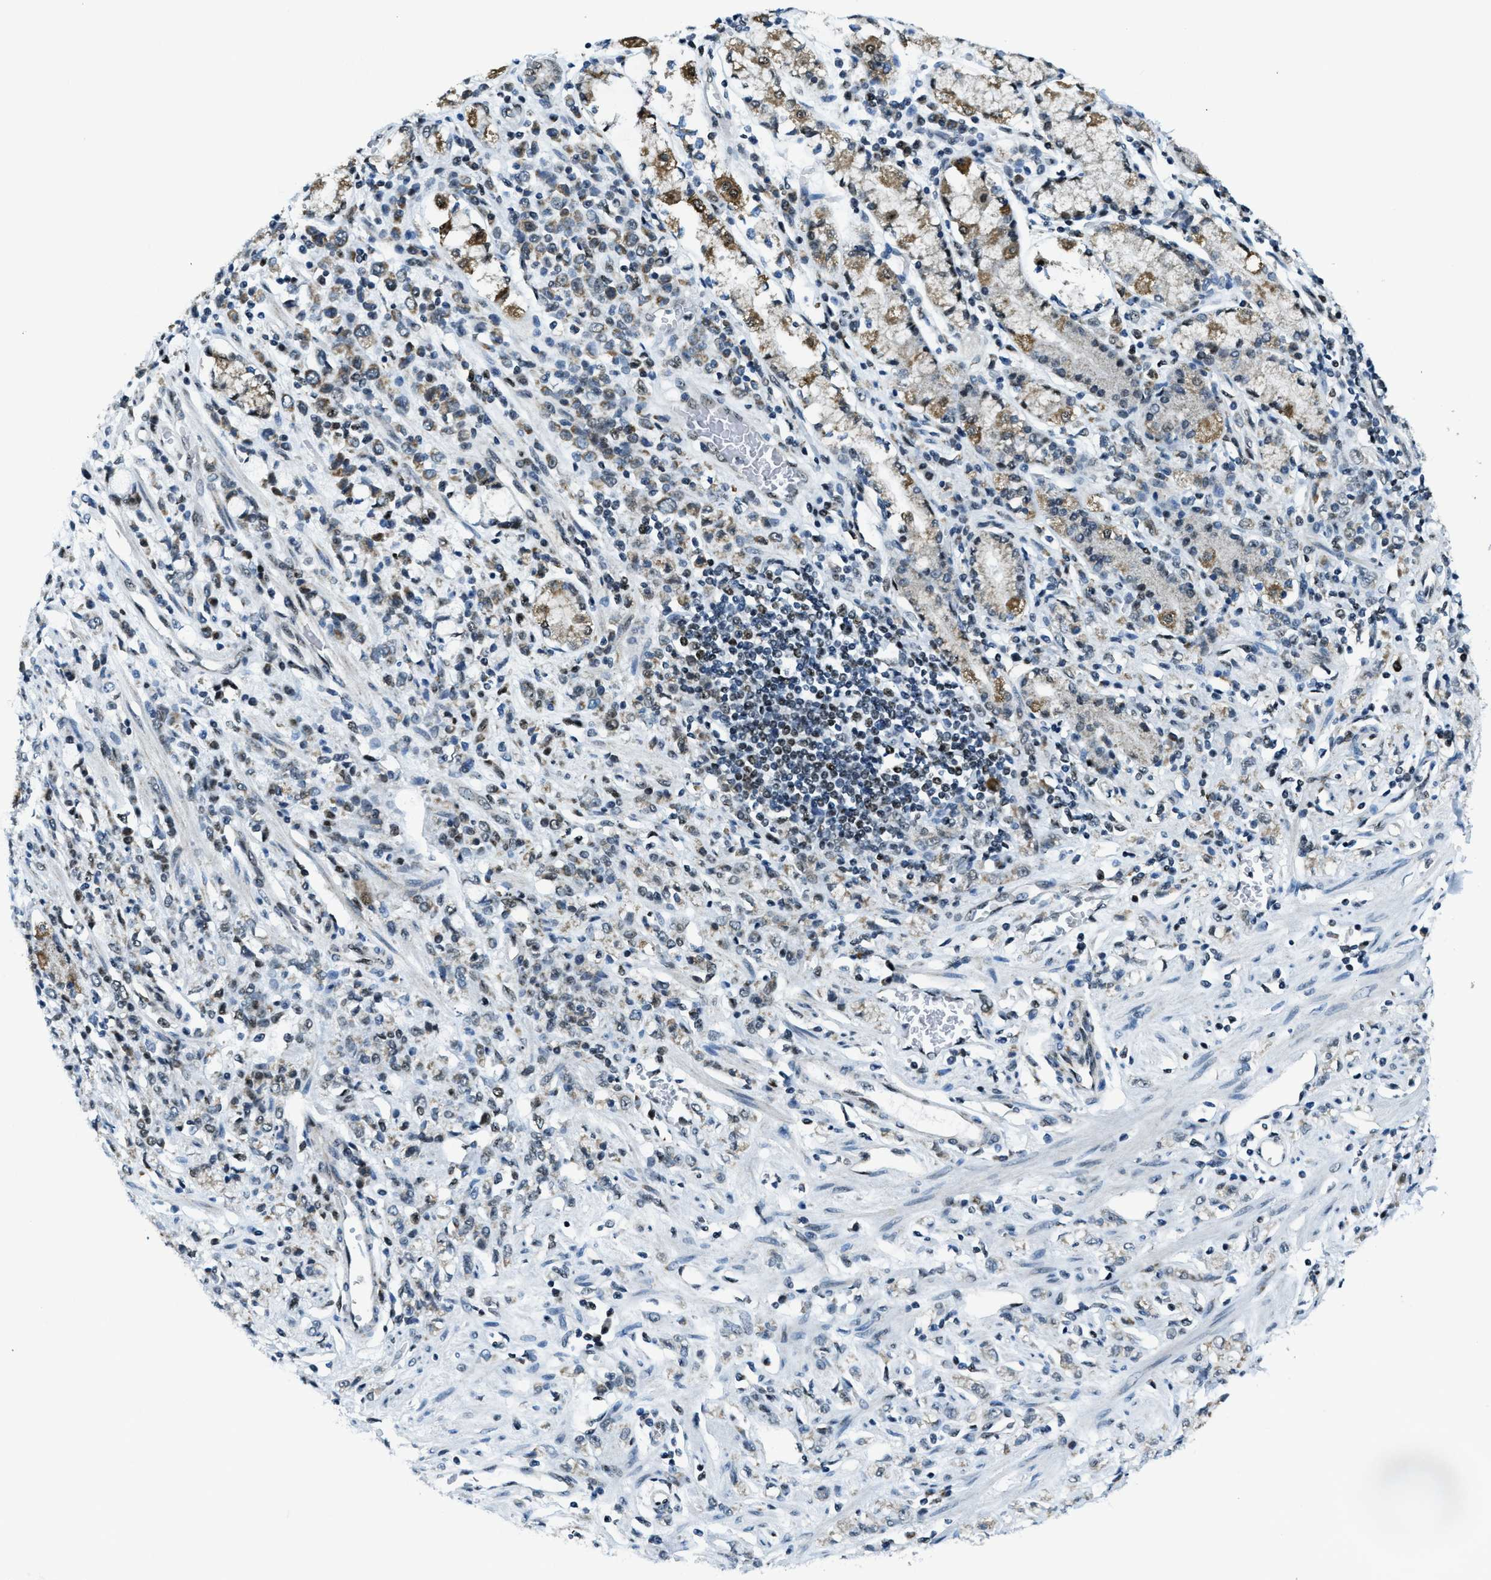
{"staining": {"intensity": "moderate", "quantity": ">75%", "location": "cytoplasmic/membranous,nuclear"}, "tissue": "stomach cancer", "cell_type": "Tumor cells", "image_type": "cancer", "snomed": [{"axis": "morphology", "description": "Normal tissue, NOS"}, {"axis": "morphology", "description": "Adenocarcinoma, NOS"}, {"axis": "topography", "description": "Stomach"}], "caption": "Moderate cytoplasmic/membranous and nuclear staining is appreciated in approximately >75% of tumor cells in stomach adenocarcinoma.", "gene": "SP100", "patient": {"sex": "male", "age": 82}}